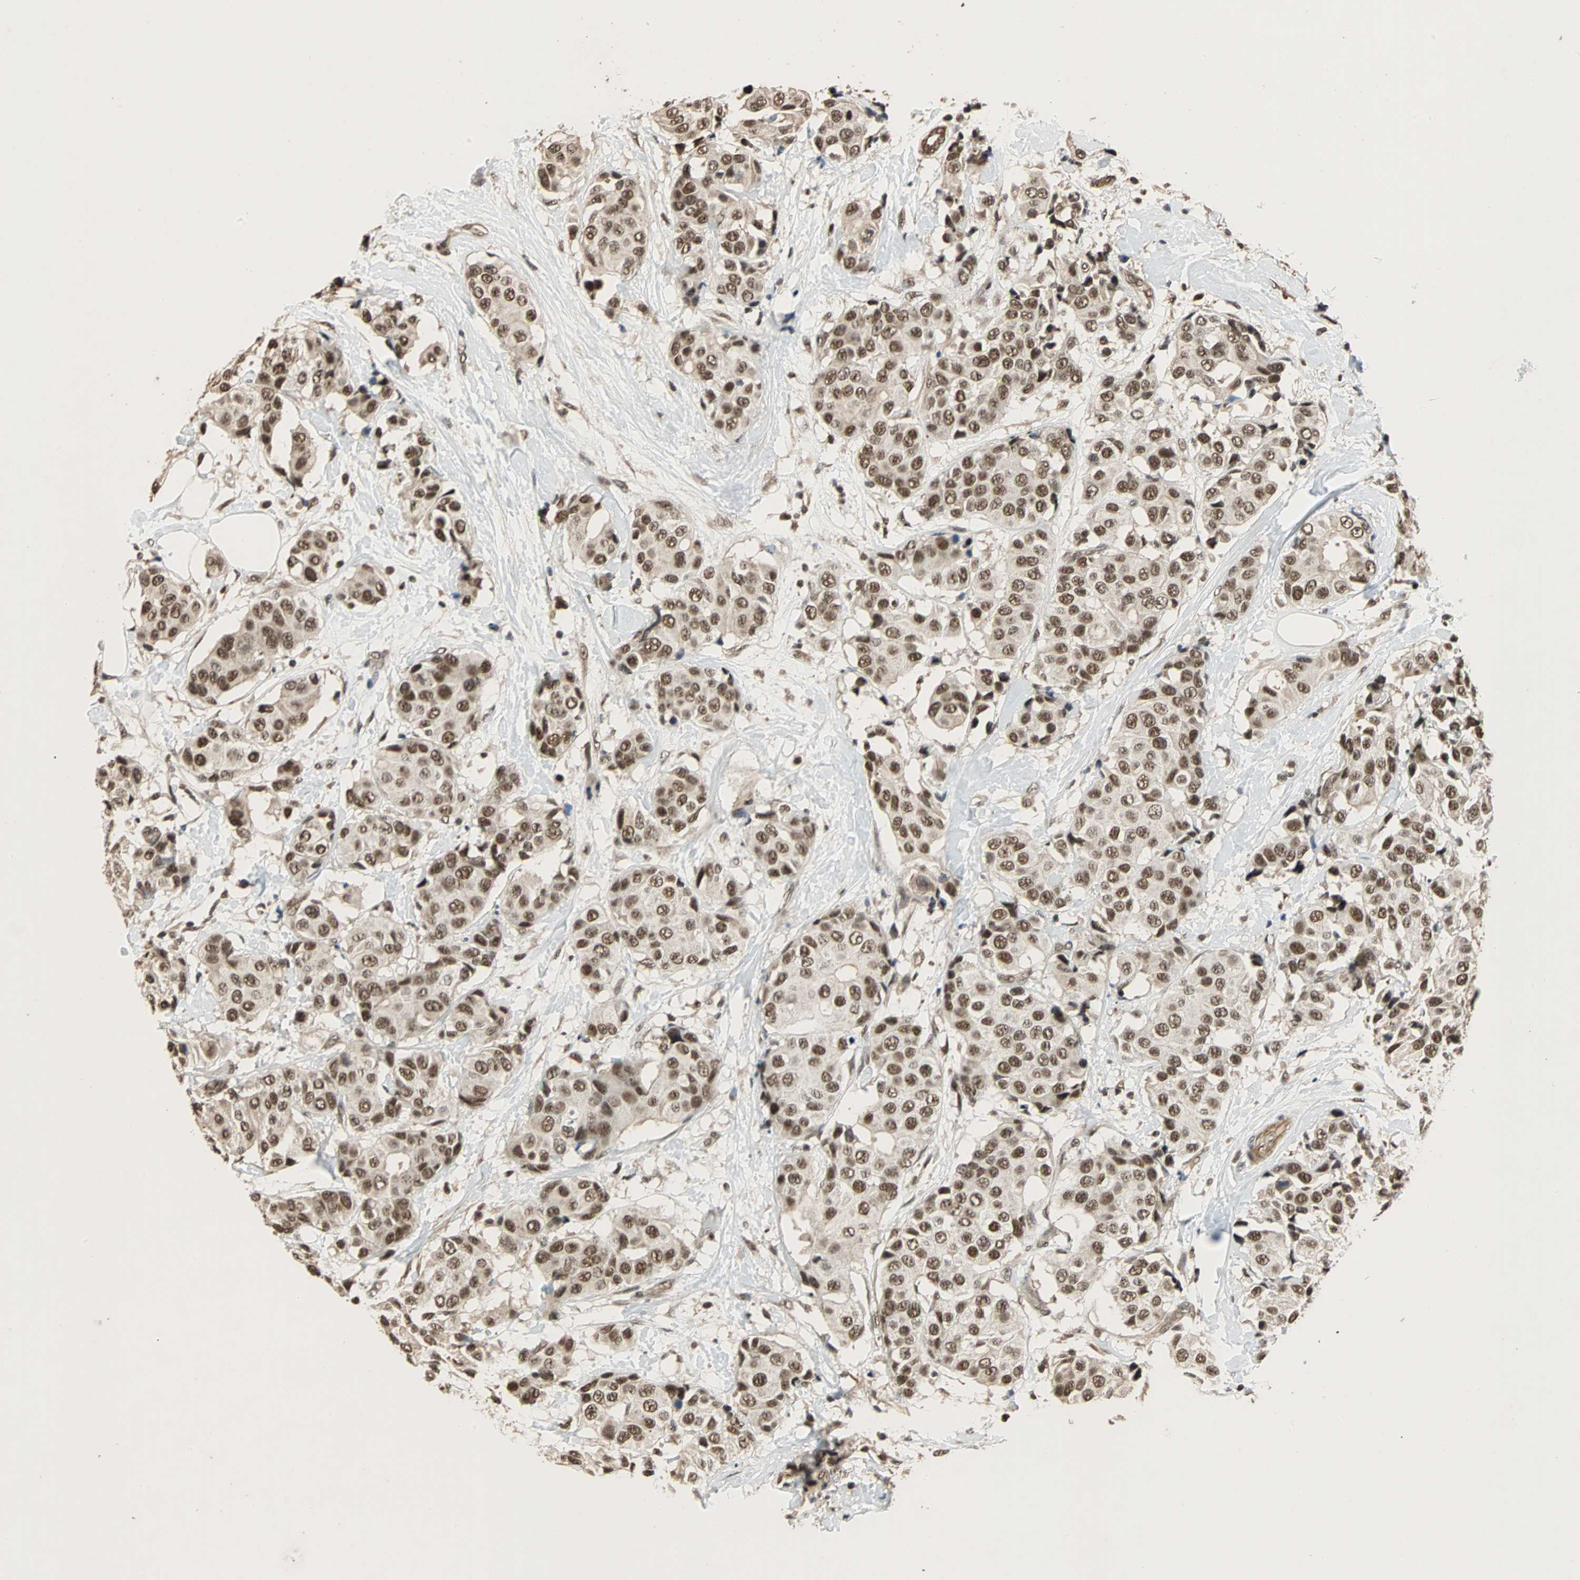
{"staining": {"intensity": "moderate", "quantity": ">75%", "location": "nuclear"}, "tissue": "breast cancer", "cell_type": "Tumor cells", "image_type": "cancer", "snomed": [{"axis": "morphology", "description": "Normal tissue, NOS"}, {"axis": "morphology", "description": "Duct carcinoma"}, {"axis": "topography", "description": "Breast"}], "caption": "Human breast intraductal carcinoma stained with a brown dye reveals moderate nuclear positive positivity in approximately >75% of tumor cells.", "gene": "CDC5L", "patient": {"sex": "female", "age": 39}}